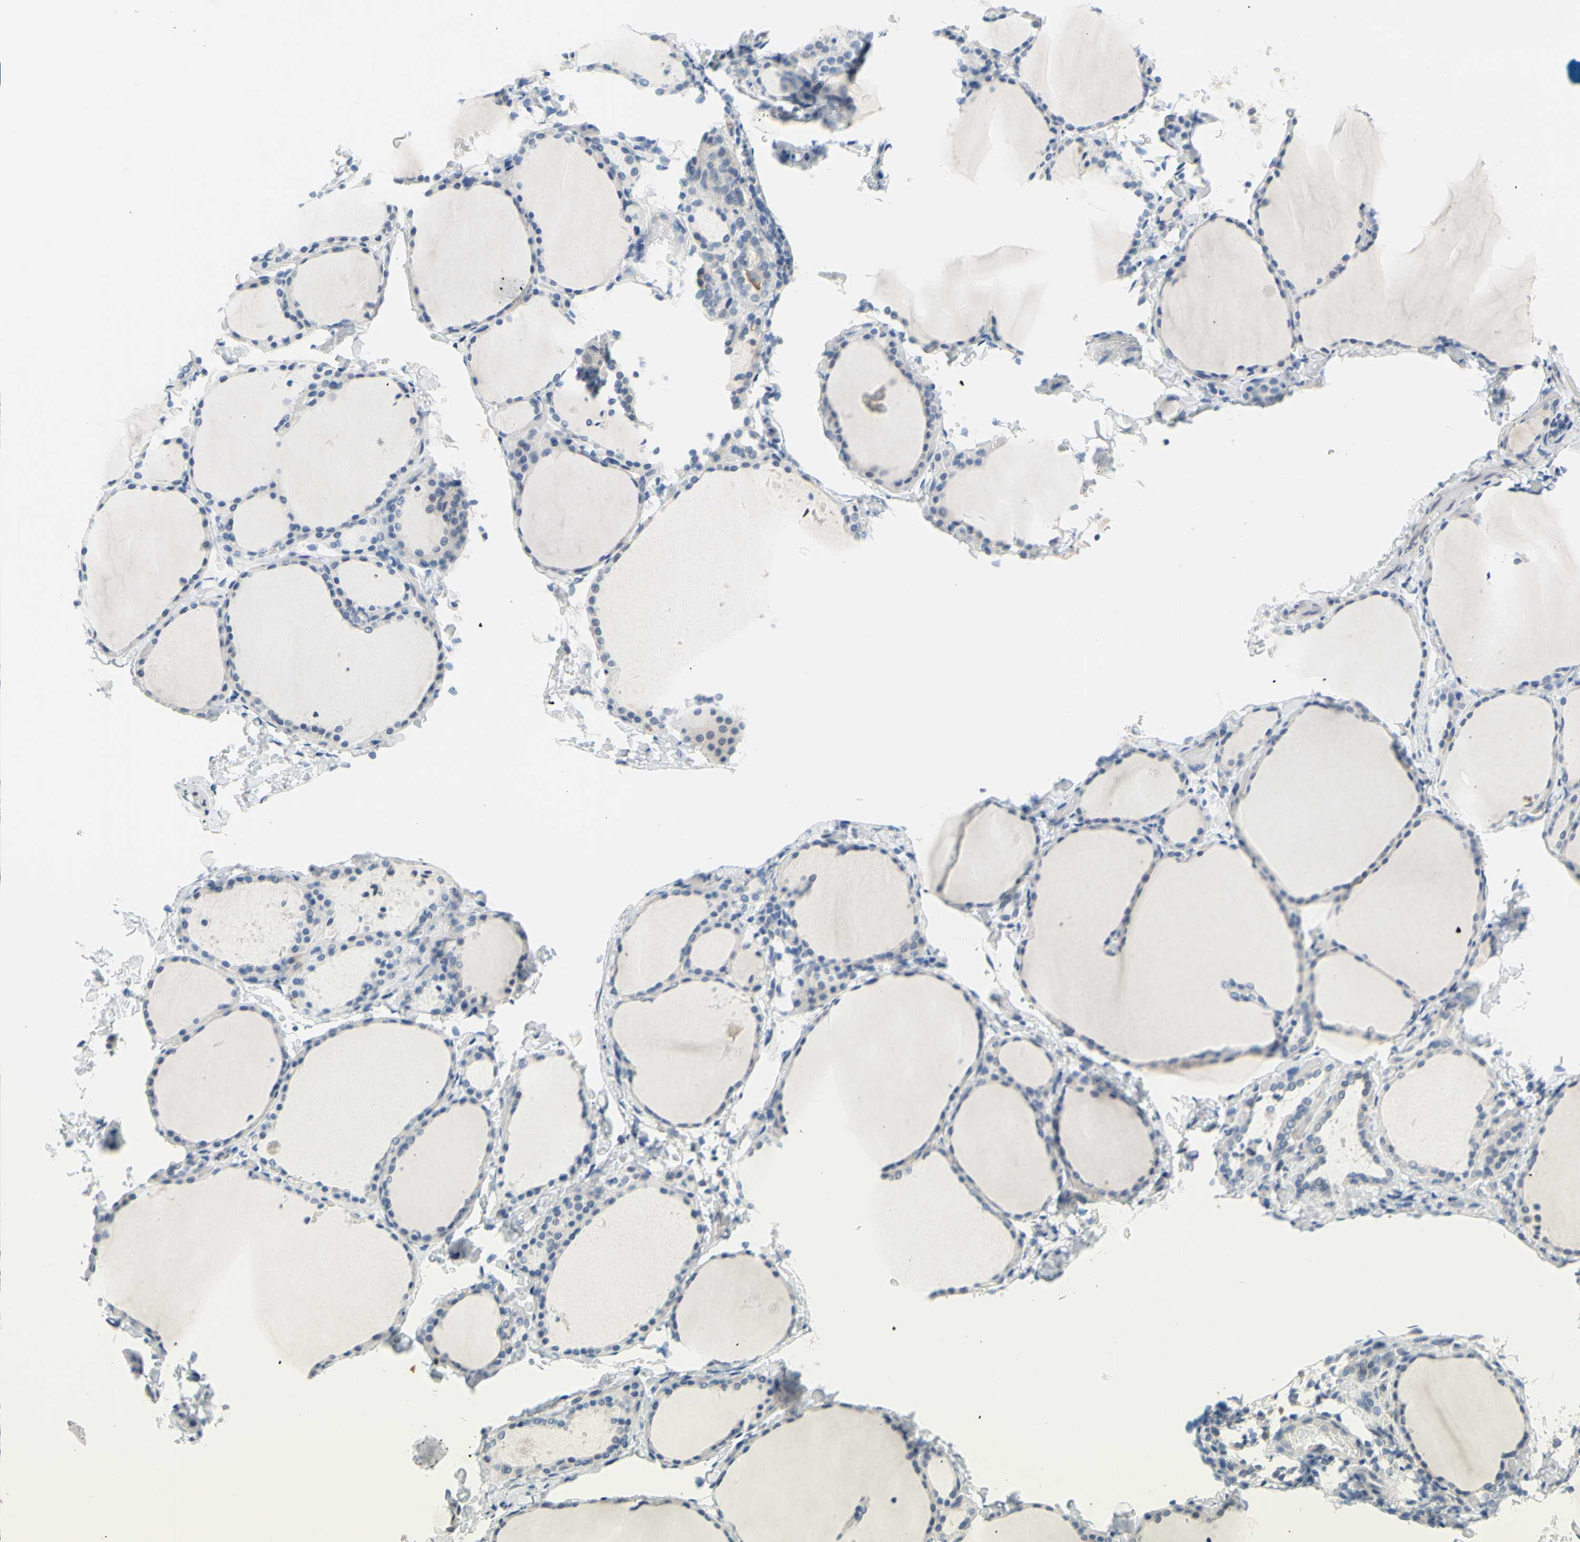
{"staining": {"intensity": "negative", "quantity": "none", "location": "none"}, "tissue": "thyroid gland", "cell_type": "Glandular cells", "image_type": "normal", "snomed": [{"axis": "morphology", "description": "Normal tissue, NOS"}, {"axis": "morphology", "description": "Papillary adenocarcinoma, NOS"}, {"axis": "topography", "description": "Thyroid gland"}], "caption": "Glandular cells show no significant protein positivity in unremarkable thyroid gland. The staining was performed using DAB to visualize the protein expression in brown, while the nuclei were stained in blue with hematoxylin (Magnification: 20x).", "gene": "DCT", "patient": {"sex": "female", "age": 30}}